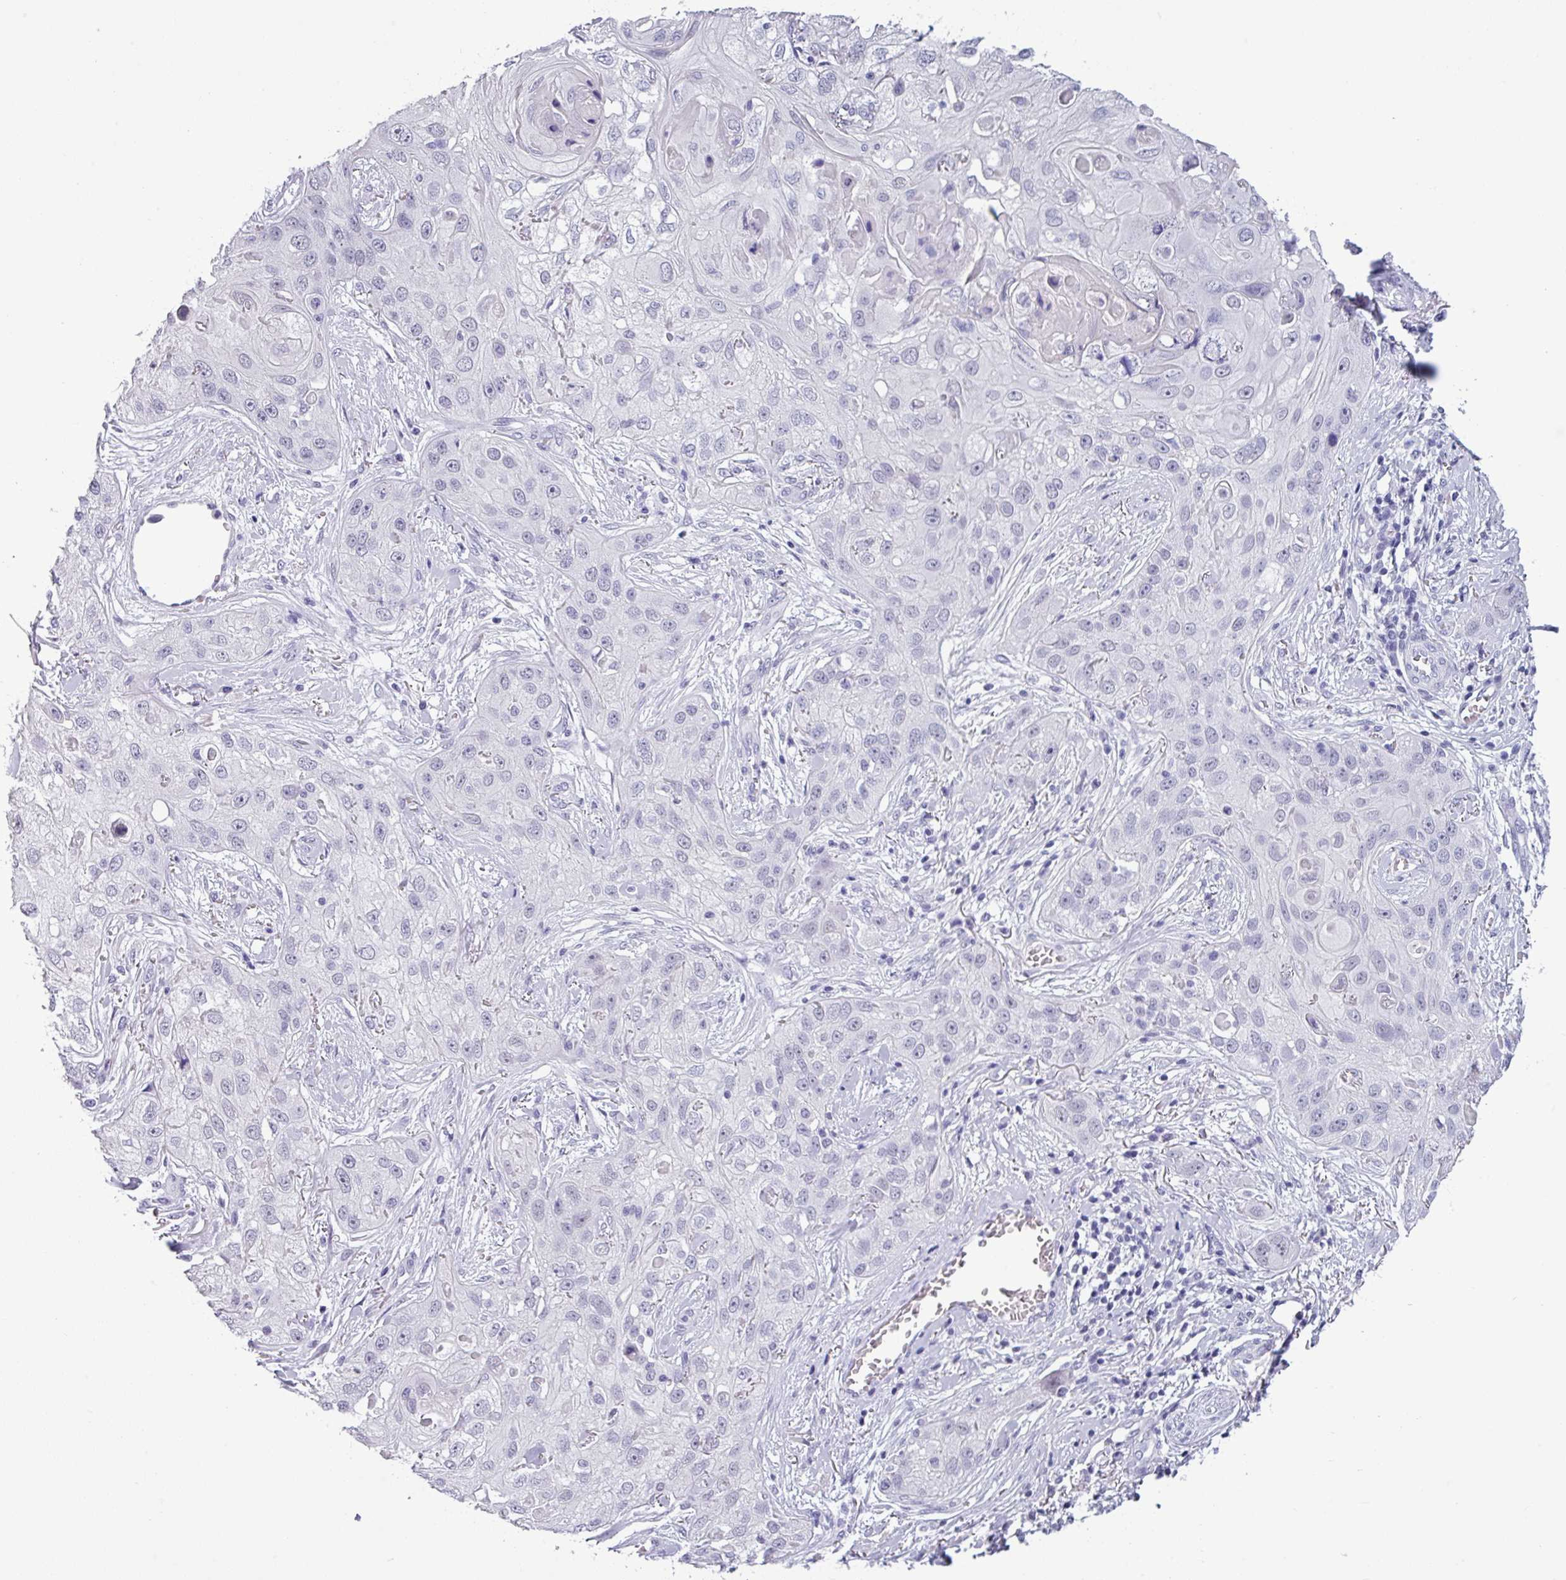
{"staining": {"intensity": "negative", "quantity": "none", "location": "none"}, "tissue": "skin cancer", "cell_type": "Tumor cells", "image_type": "cancer", "snomed": [{"axis": "morphology", "description": "Squamous cell carcinoma, NOS"}, {"axis": "topography", "description": "Skin"}, {"axis": "topography", "description": "Vulva"}], "caption": "Immunohistochemical staining of skin squamous cell carcinoma shows no significant expression in tumor cells. Brightfield microscopy of immunohistochemistry stained with DAB (3,3'-diaminobenzidine) (brown) and hematoxylin (blue), captured at high magnification.", "gene": "SRGAP1", "patient": {"sex": "female", "age": 86}}